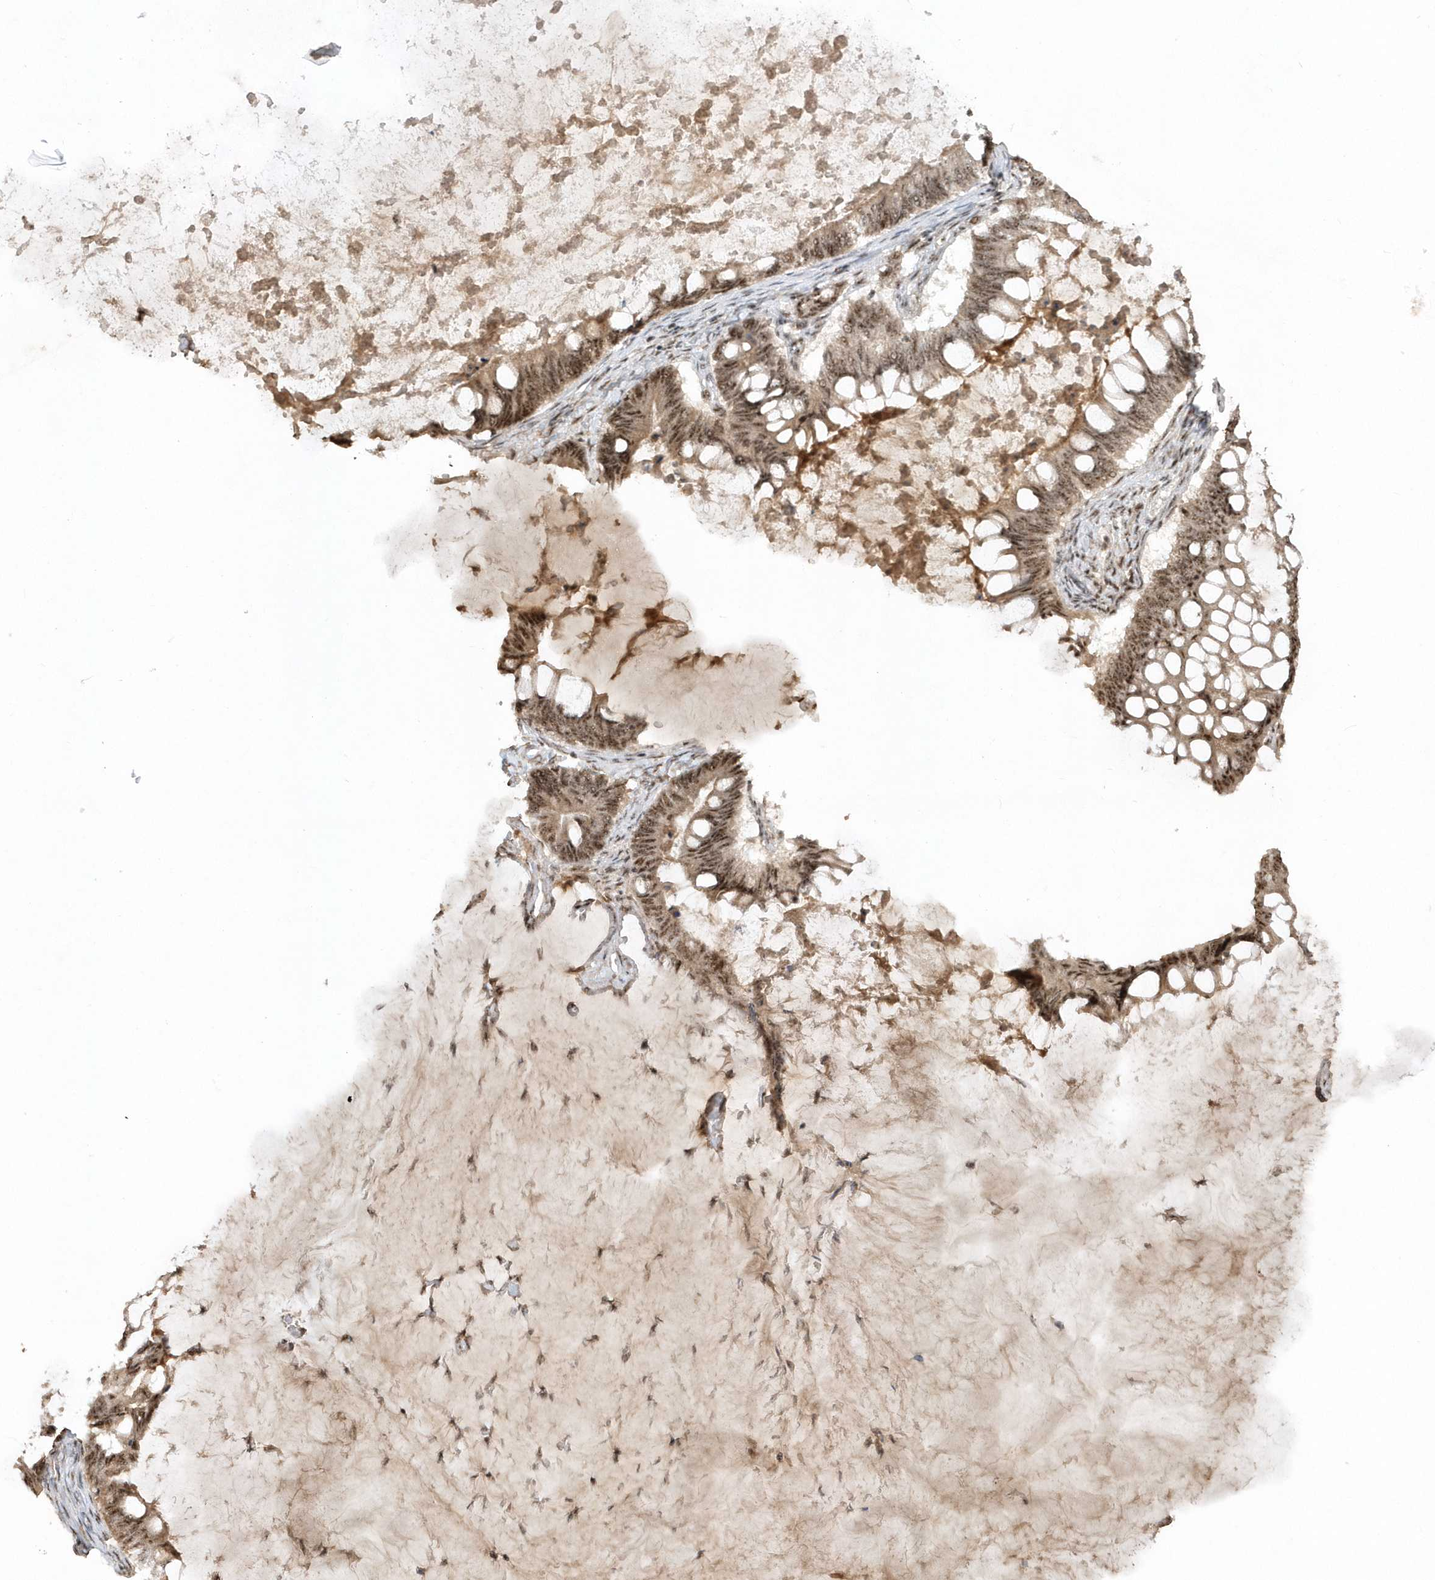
{"staining": {"intensity": "strong", "quantity": ">75%", "location": "nuclear"}, "tissue": "ovarian cancer", "cell_type": "Tumor cells", "image_type": "cancer", "snomed": [{"axis": "morphology", "description": "Cystadenocarcinoma, mucinous, NOS"}, {"axis": "topography", "description": "Ovary"}], "caption": "High-magnification brightfield microscopy of ovarian mucinous cystadenocarcinoma stained with DAB (3,3'-diaminobenzidine) (brown) and counterstained with hematoxylin (blue). tumor cells exhibit strong nuclear positivity is seen in about>75% of cells. (DAB IHC with brightfield microscopy, high magnification).", "gene": "POLR3B", "patient": {"sex": "female", "age": 61}}